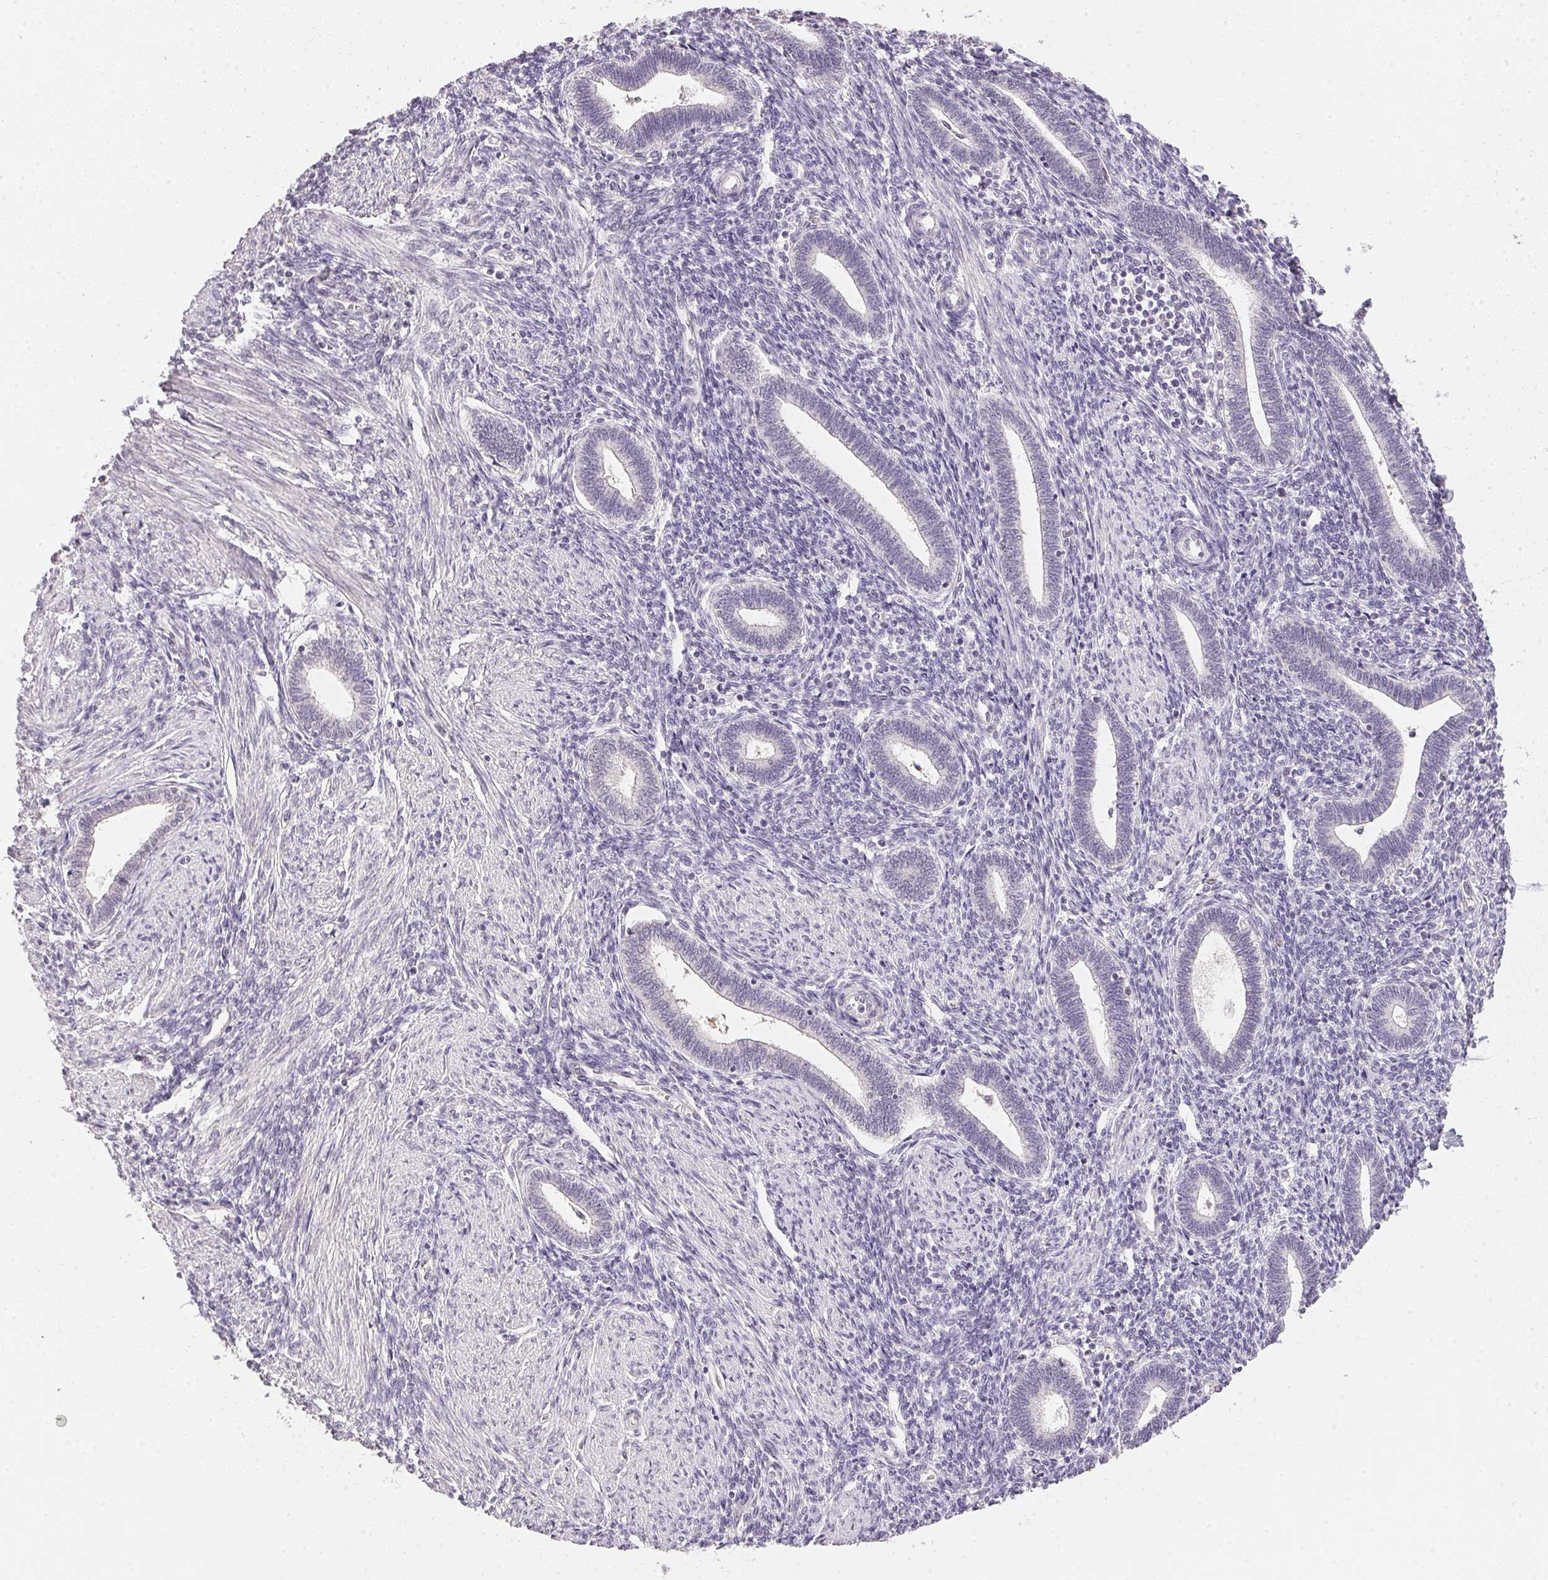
{"staining": {"intensity": "negative", "quantity": "none", "location": "none"}, "tissue": "endometrium", "cell_type": "Cells in endometrial stroma", "image_type": "normal", "snomed": [{"axis": "morphology", "description": "Normal tissue, NOS"}, {"axis": "topography", "description": "Endometrium"}], "caption": "DAB (3,3'-diaminobenzidine) immunohistochemical staining of normal endometrium exhibits no significant staining in cells in endometrial stroma.", "gene": "POLR3G", "patient": {"sex": "female", "age": 42}}